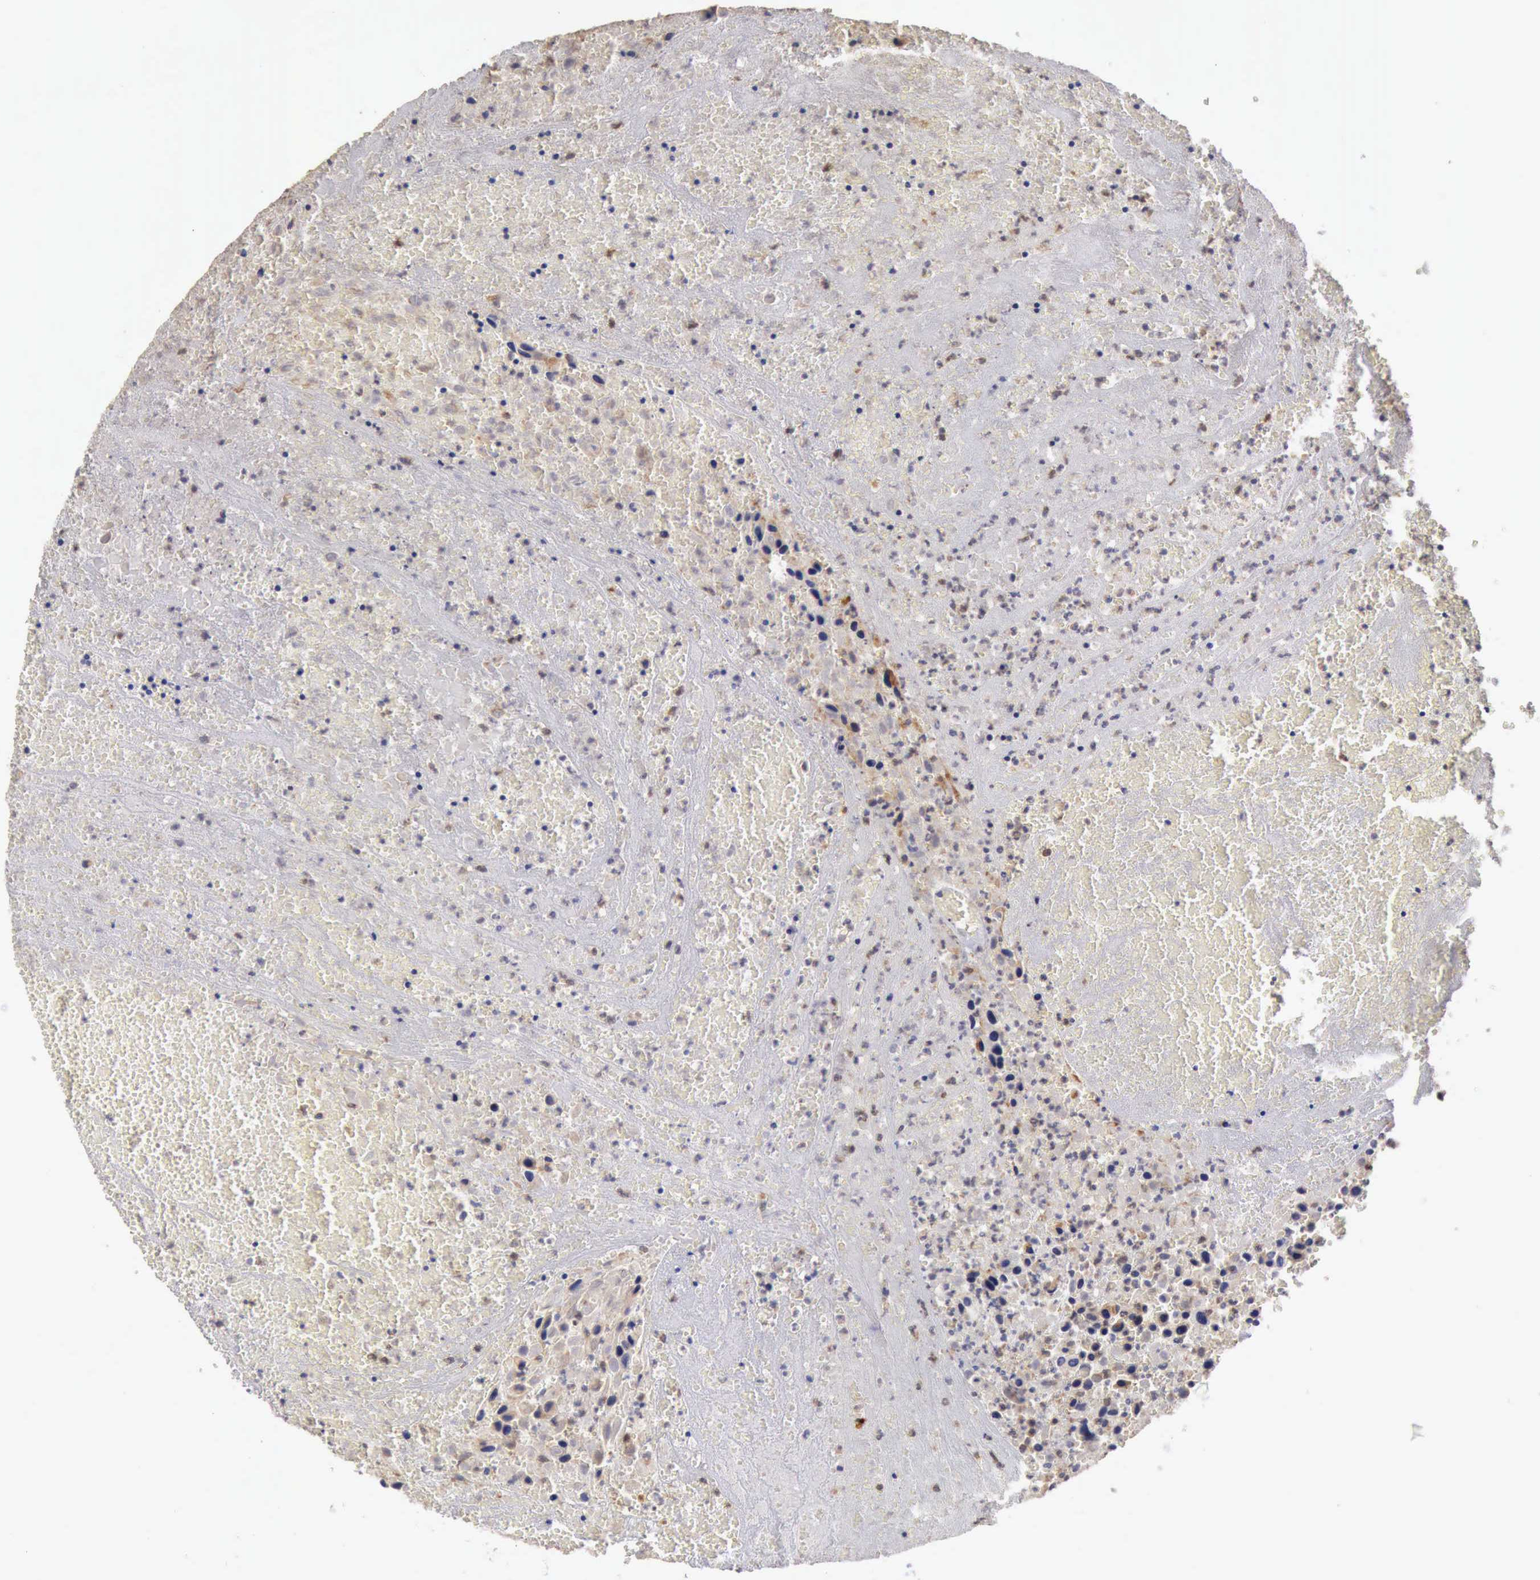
{"staining": {"intensity": "negative", "quantity": "none", "location": "none"}, "tissue": "urothelial cancer", "cell_type": "Tumor cells", "image_type": "cancer", "snomed": [{"axis": "morphology", "description": "Urothelial carcinoma, High grade"}, {"axis": "topography", "description": "Urinary bladder"}], "caption": "Immunohistochemical staining of human urothelial cancer demonstrates no significant positivity in tumor cells.", "gene": "BMX", "patient": {"sex": "male", "age": 66}}